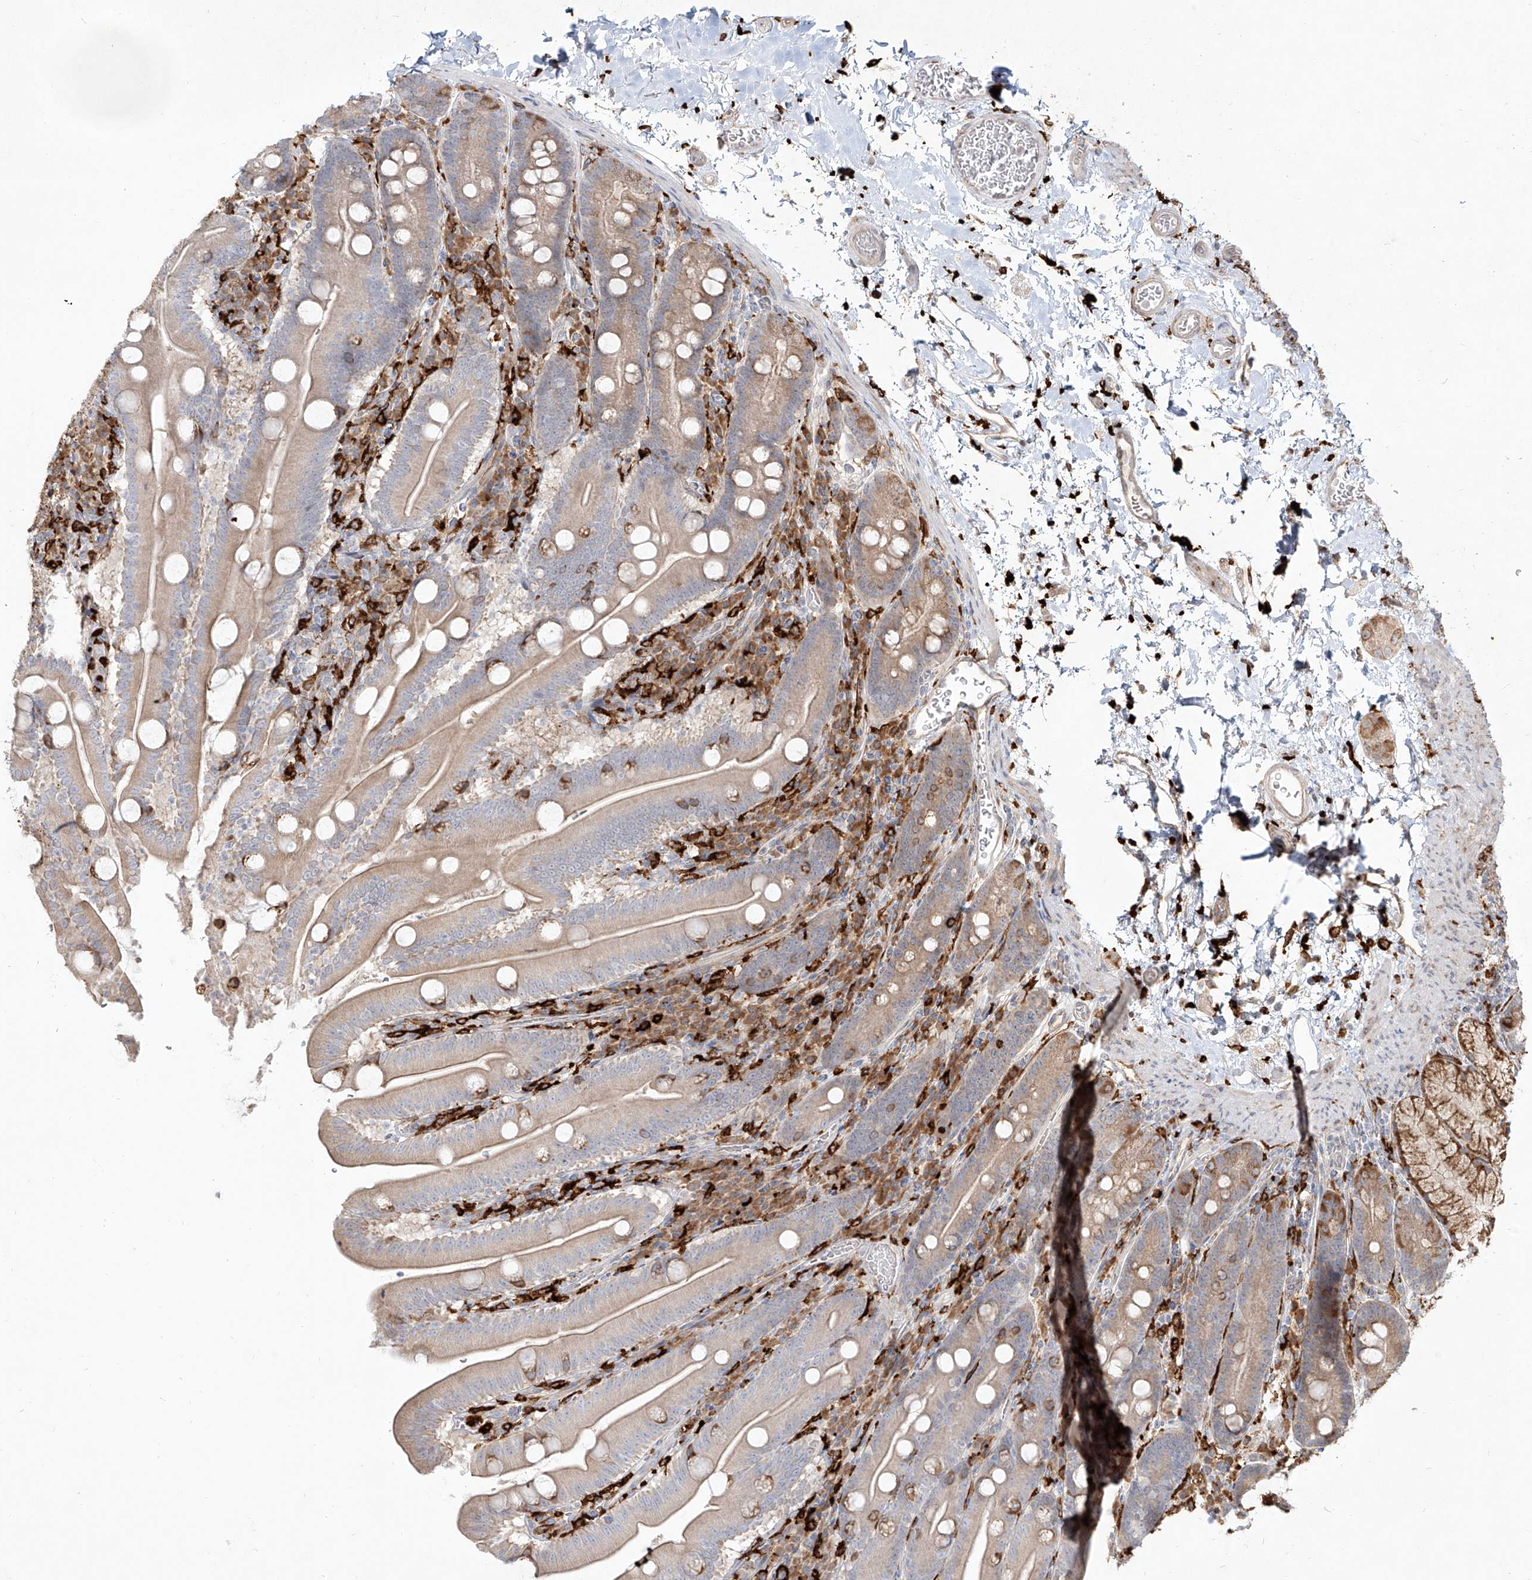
{"staining": {"intensity": "moderate", "quantity": "<25%", "location": "cytoplasmic/membranous"}, "tissue": "duodenum", "cell_type": "Glandular cells", "image_type": "normal", "snomed": [{"axis": "morphology", "description": "Normal tissue, NOS"}, {"axis": "topography", "description": "Duodenum"}], "caption": "Immunohistochemistry of benign human duodenum reveals low levels of moderate cytoplasmic/membranous positivity in approximately <25% of glandular cells.", "gene": "CD209", "patient": {"sex": "male", "age": 35}}